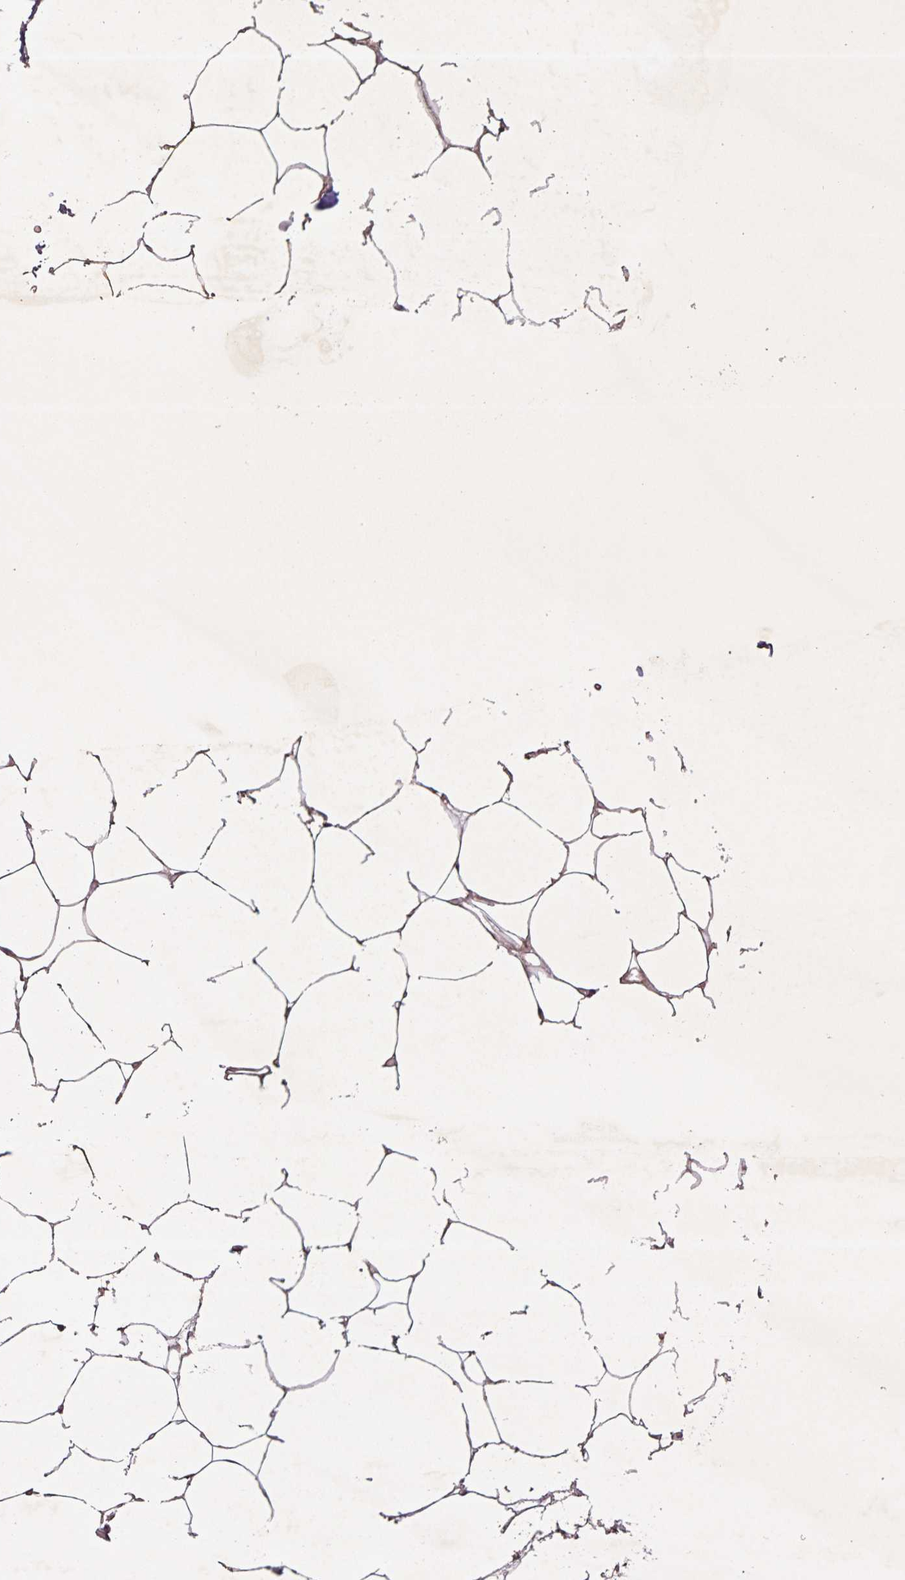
{"staining": {"intensity": "moderate", "quantity": "<25%", "location": "nuclear"}, "tissue": "adipose tissue", "cell_type": "Adipocytes", "image_type": "normal", "snomed": [{"axis": "morphology", "description": "Normal tissue, NOS"}, {"axis": "topography", "description": "Adipose tissue"}, {"axis": "topography", "description": "Vascular tissue"}, {"axis": "topography", "description": "Rectum"}, {"axis": "topography", "description": "Peripheral nerve tissue"}], "caption": "Immunohistochemical staining of benign adipose tissue exhibits moderate nuclear protein positivity in about <25% of adipocytes.", "gene": "GDF2", "patient": {"sex": "female", "age": 69}}